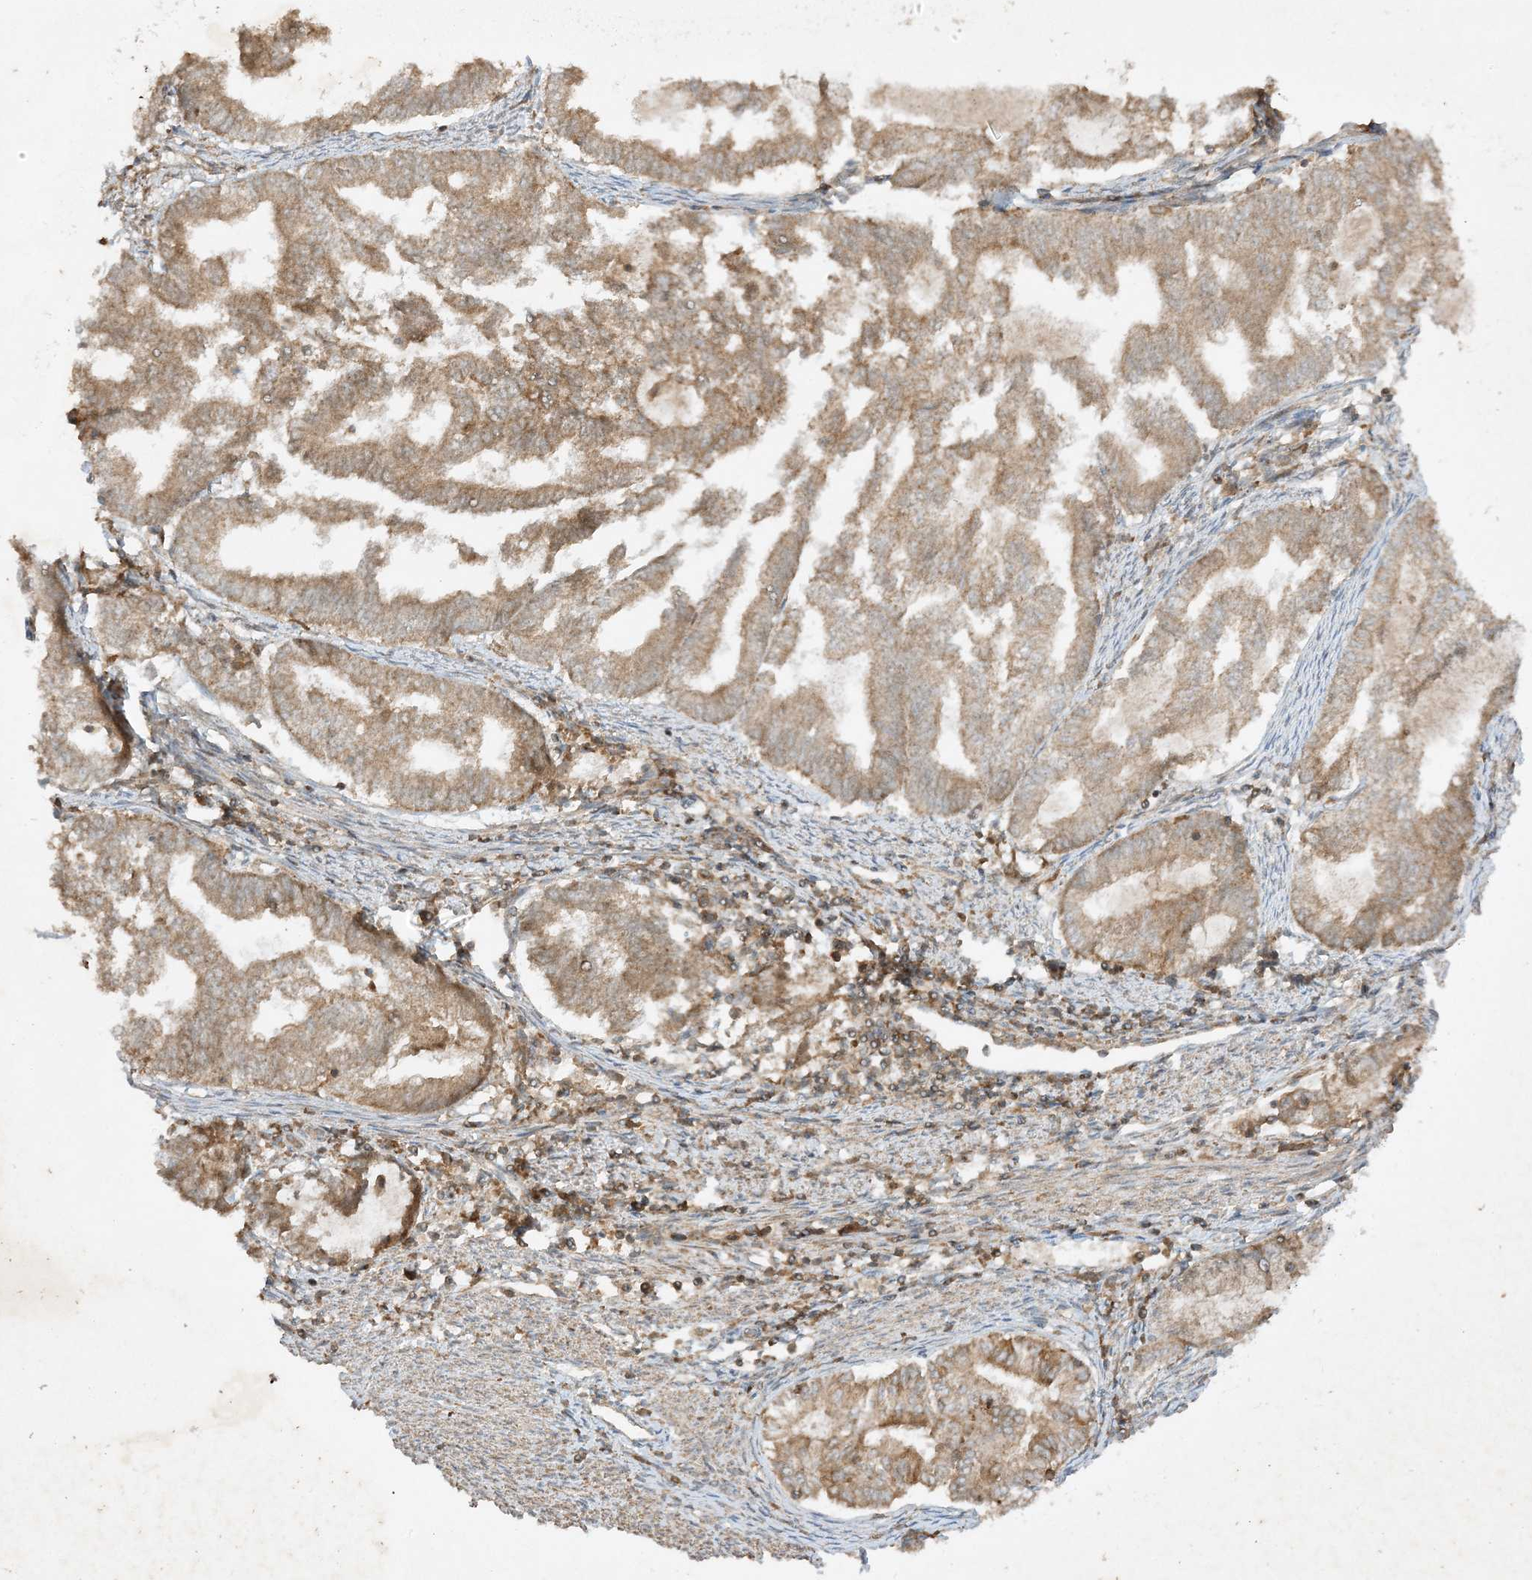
{"staining": {"intensity": "moderate", "quantity": ">75%", "location": "cytoplasmic/membranous"}, "tissue": "endometrial cancer", "cell_type": "Tumor cells", "image_type": "cancer", "snomed": [{"axis": "morphology", "description": "Adenocarcinoma, NOS"}, {"axis": "topography", "description": "Endometrium"}], "caption": "Adenocarcinoma (endometrial) stained with DAB immunohistochemistry (IHC) shows medium levels of moderate cytoplasmic/membranous positivity in about >75% of tumor cells.", "gene": "XRN1", "patient": {"sex": "female", "age": 79}}